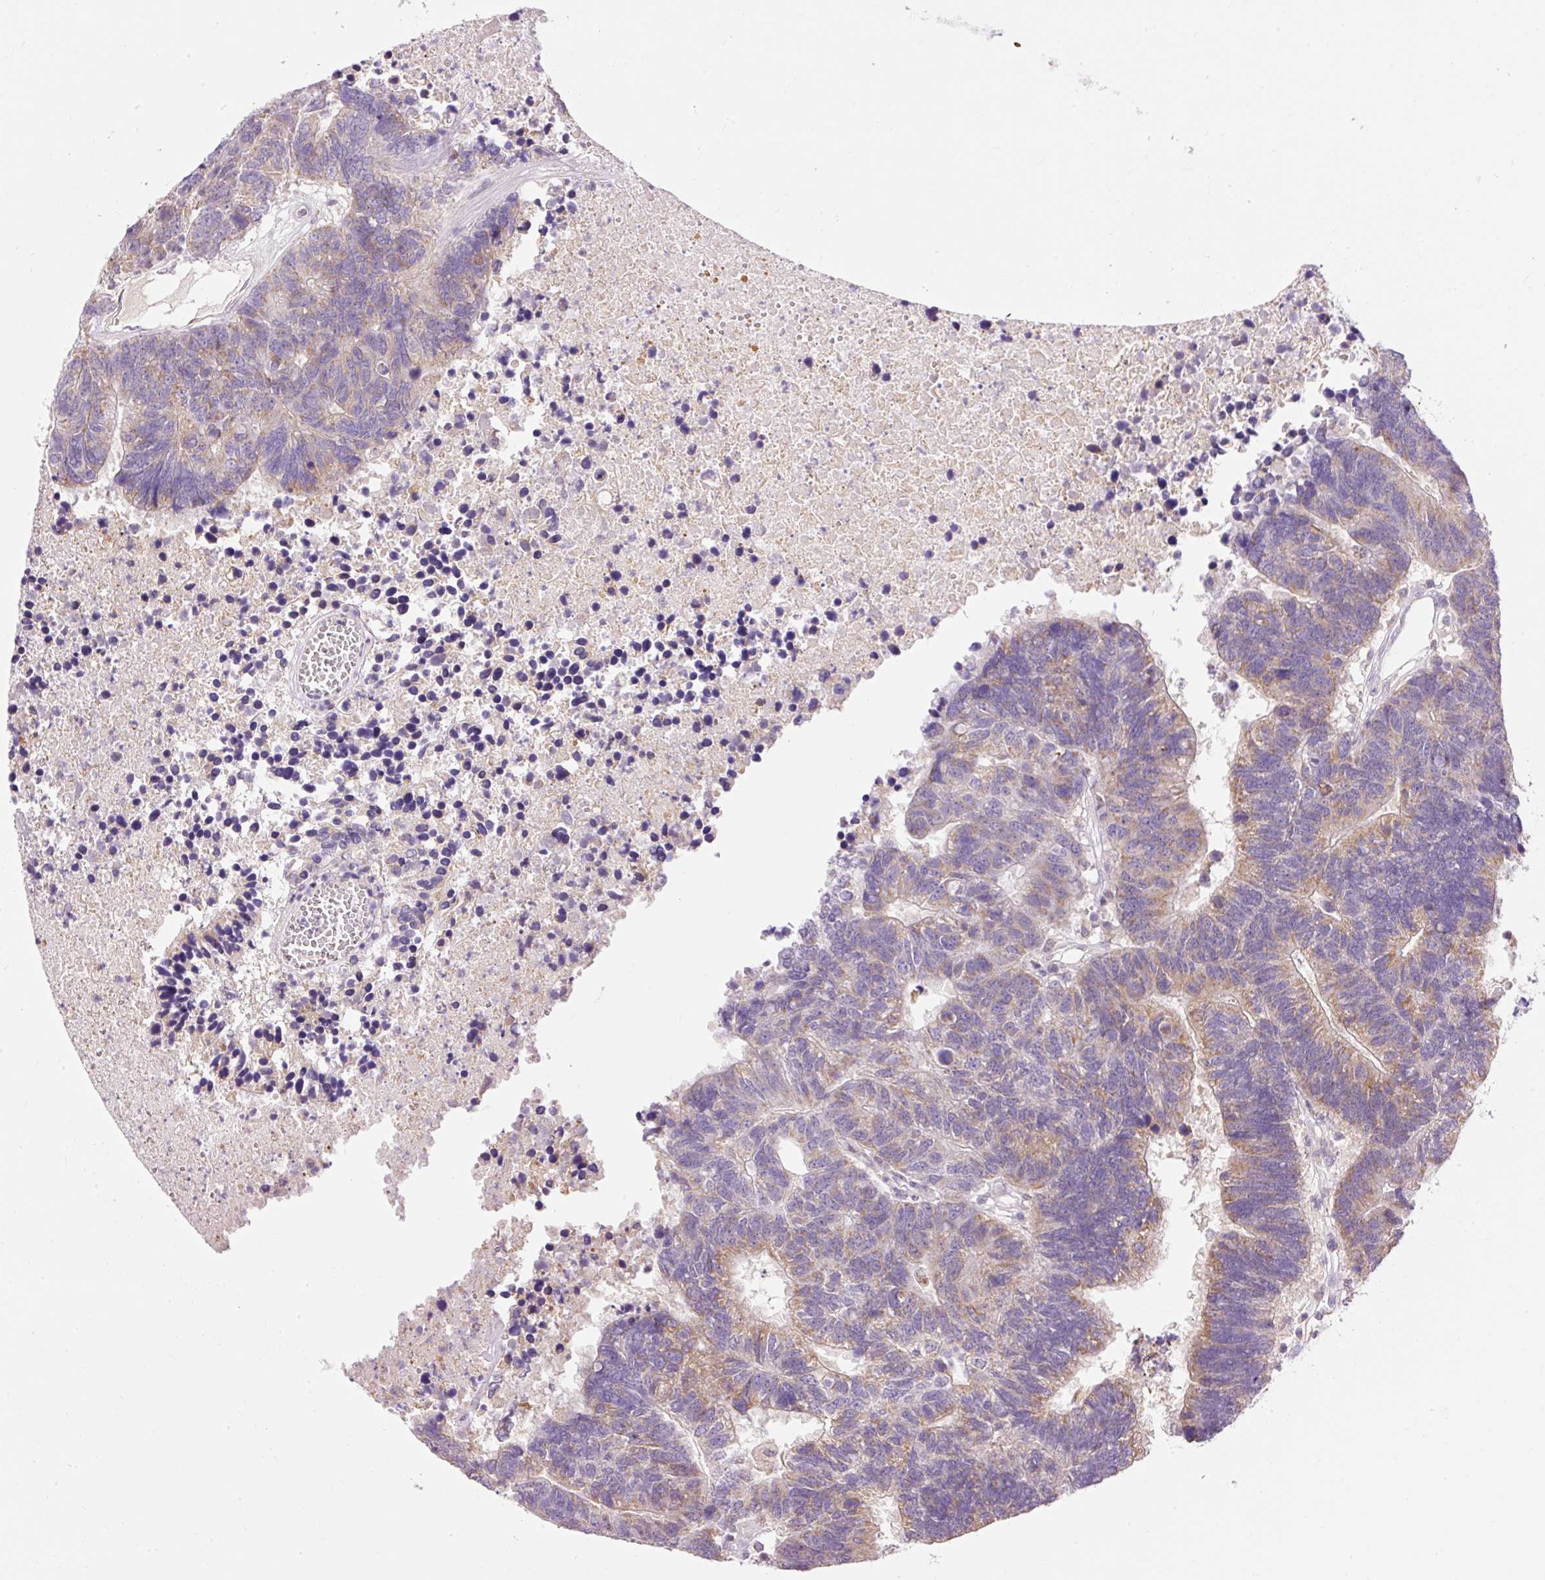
{"staining": {"intensity": "moderate", "quantity": "25%-75%", "location": "cytoplasmic/membranous"}, "tissue": "colorectal cancer", "cell_type": "Tumor cells", "image_type": "cancer", "snomed": [{"axis": "morphology", "description": "Adenocarcinoma, NOS"}, {"axis": "topography", "description": "Colon"}], "caption": "Protein analysis of colorectal cancer tissue displays moderate cytoplasmic/membranous staining in about 25%-75% of tumor cells. The protein is shown in brown color, while the nuclei are stained blue.", "gene": "IMMT", "patient": {"sex": "female", "age": 48}}